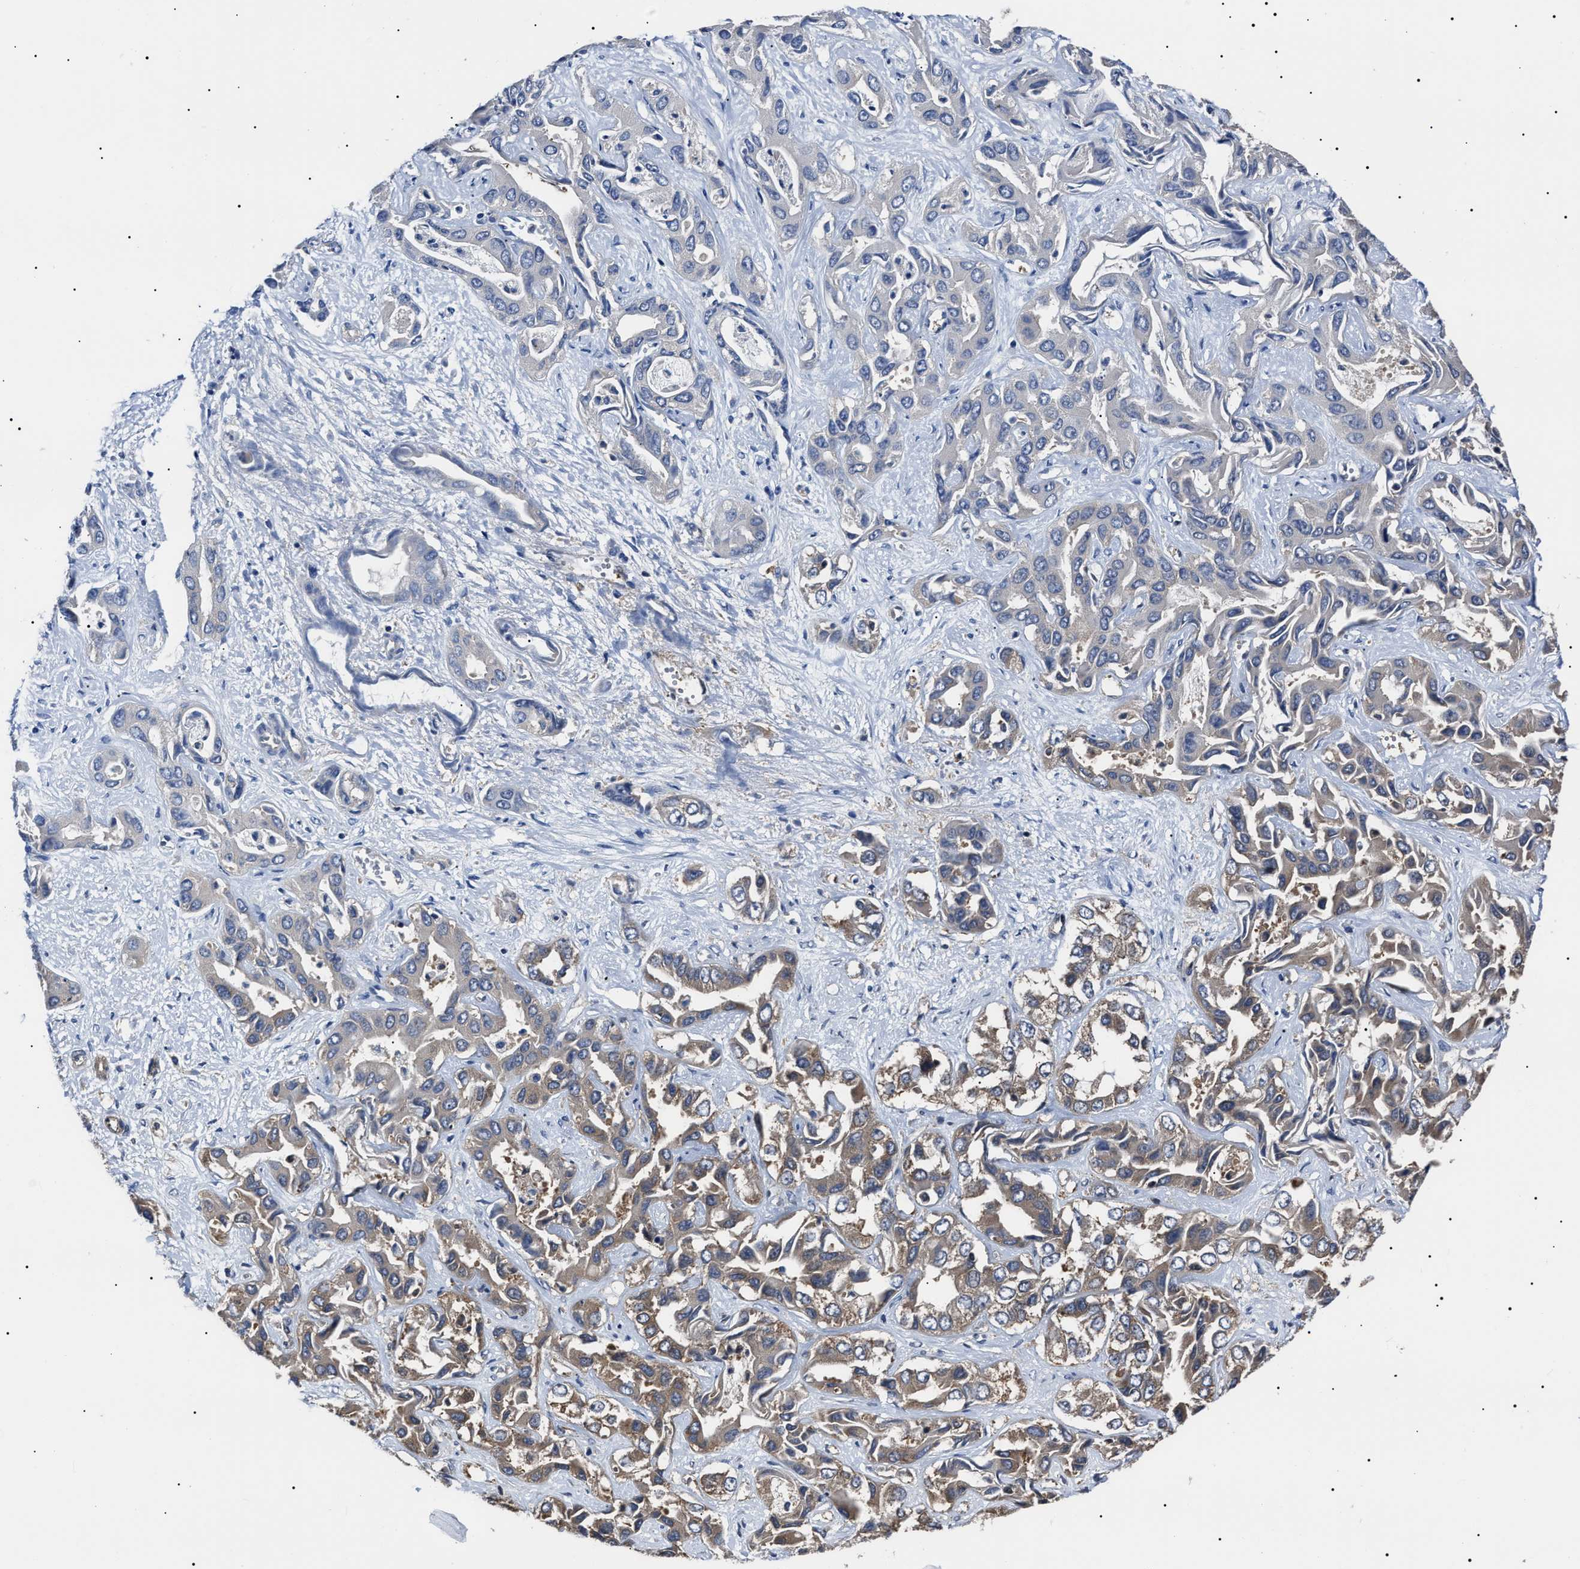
{"staining": {"intensity": "moderate", "quantity": "25%-75%", "location": "cytoplasmic/membranous"}, "tissue": "liver cancer", "cell_type": "Tumor cells", "image_type": "cancer", "snomed": [{"axis": "morphology", "description": "Cholangiocarcinoma"}, {"axis": "topography", "description": "Liver"}], "caption": "Human cholangiocarcinoma (liver) stained with a brown dye shows moderate cytoplasmic/membranous positive staining in approximately 25%-75% of tumor cells.", "gene": "CCT8", "patient": {"sex": "female", "age": 52}}